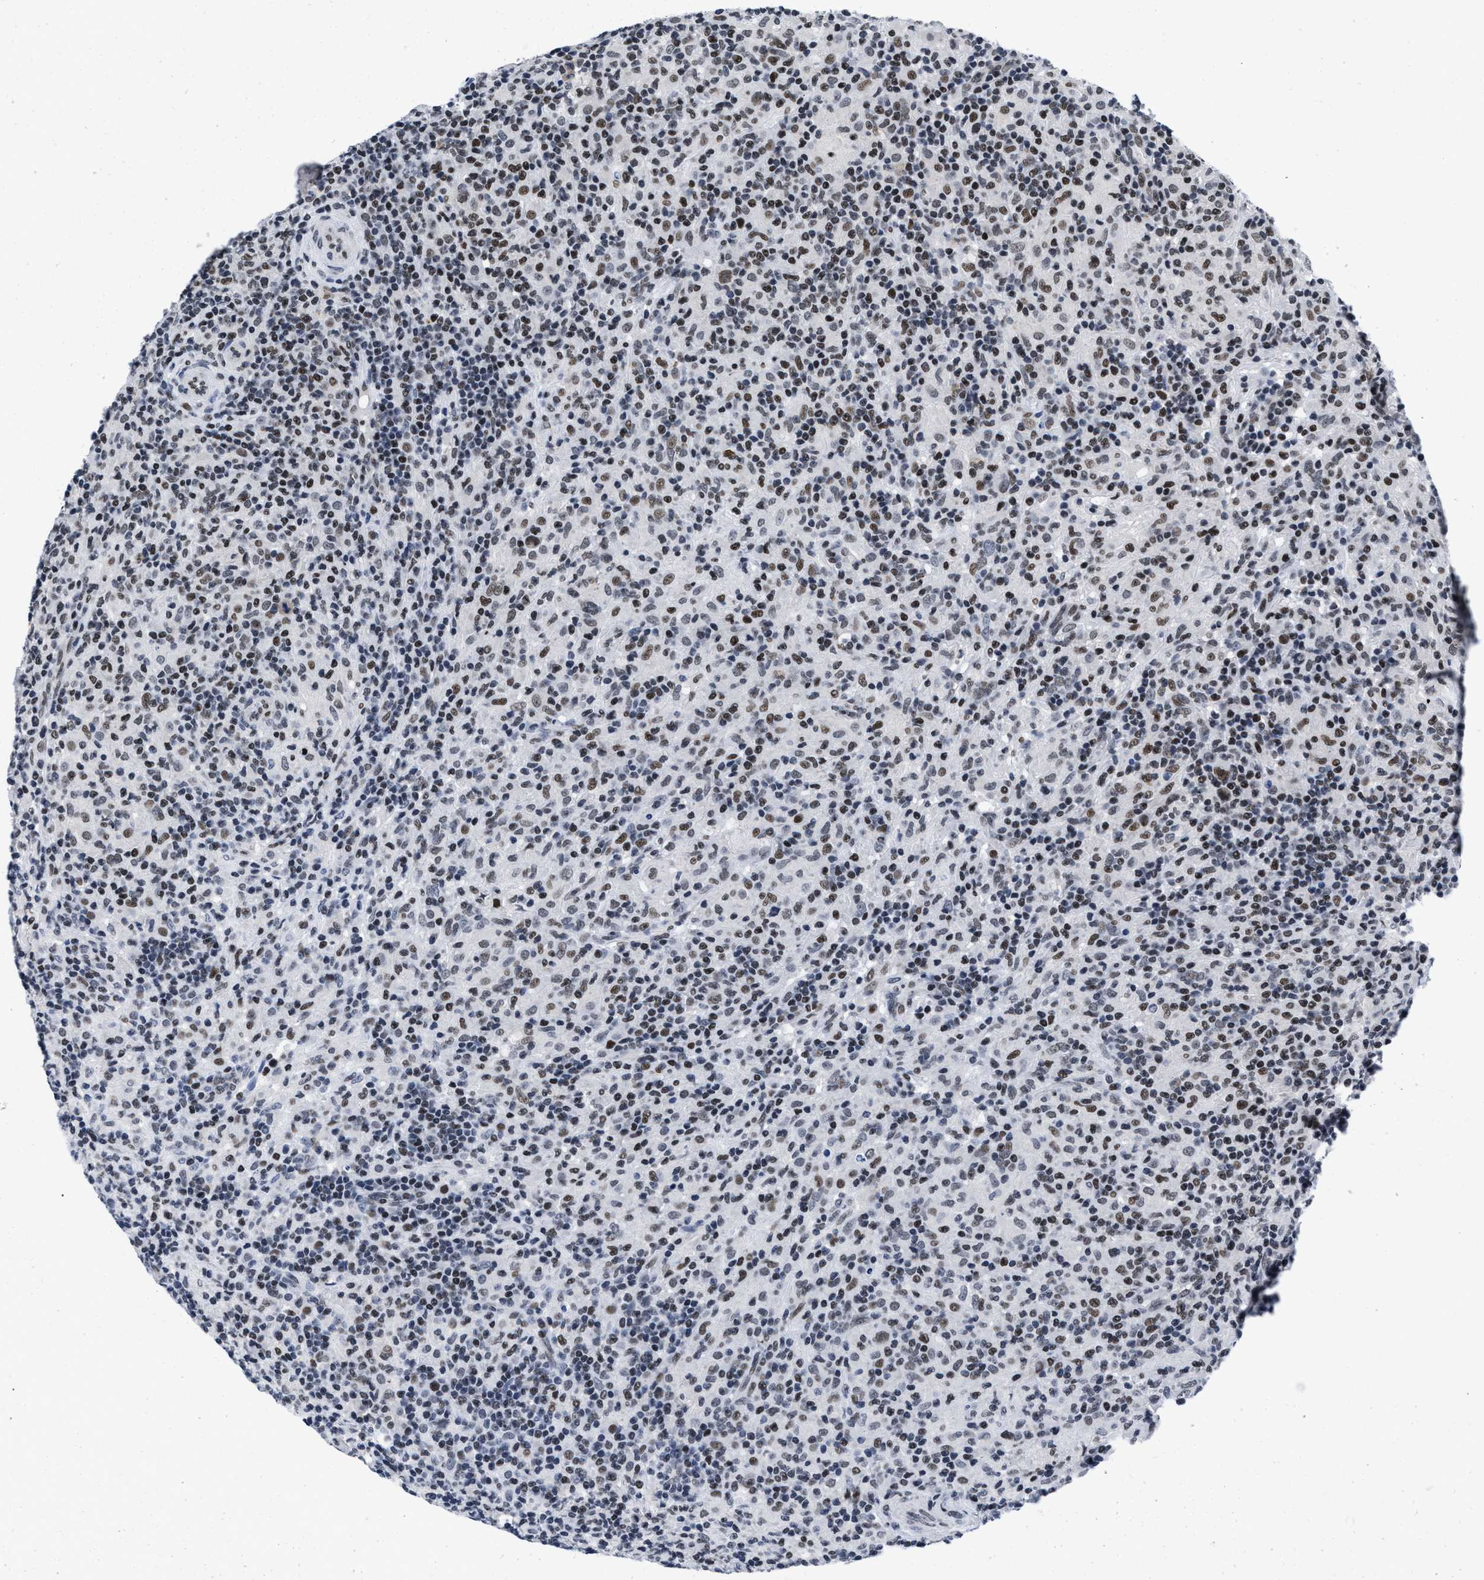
{"staining": {"intensity": "weak", "quantity": ">75%", "location": "nuclear"}, "tissue": "lymphoma", "cell_type": "Tumor cells", "image_type": "cancer", "snomed": [{"axis": "morphology", "description": "Hodgkin's disease, NOS"}, {"axis": "topography", "description": "Lymph node"}], "caption": "The photomicrograph reveals staining of Hodgkin's disease, revealing weak nuclear protein positivity (brown color) within tumor cells. (Stains: DAB in brown, nuclei in blue, Microscopy: brightfield microscopy at high magnification).", "gene": "WDR81", "patient": {"sex": "male", "age": 70}}